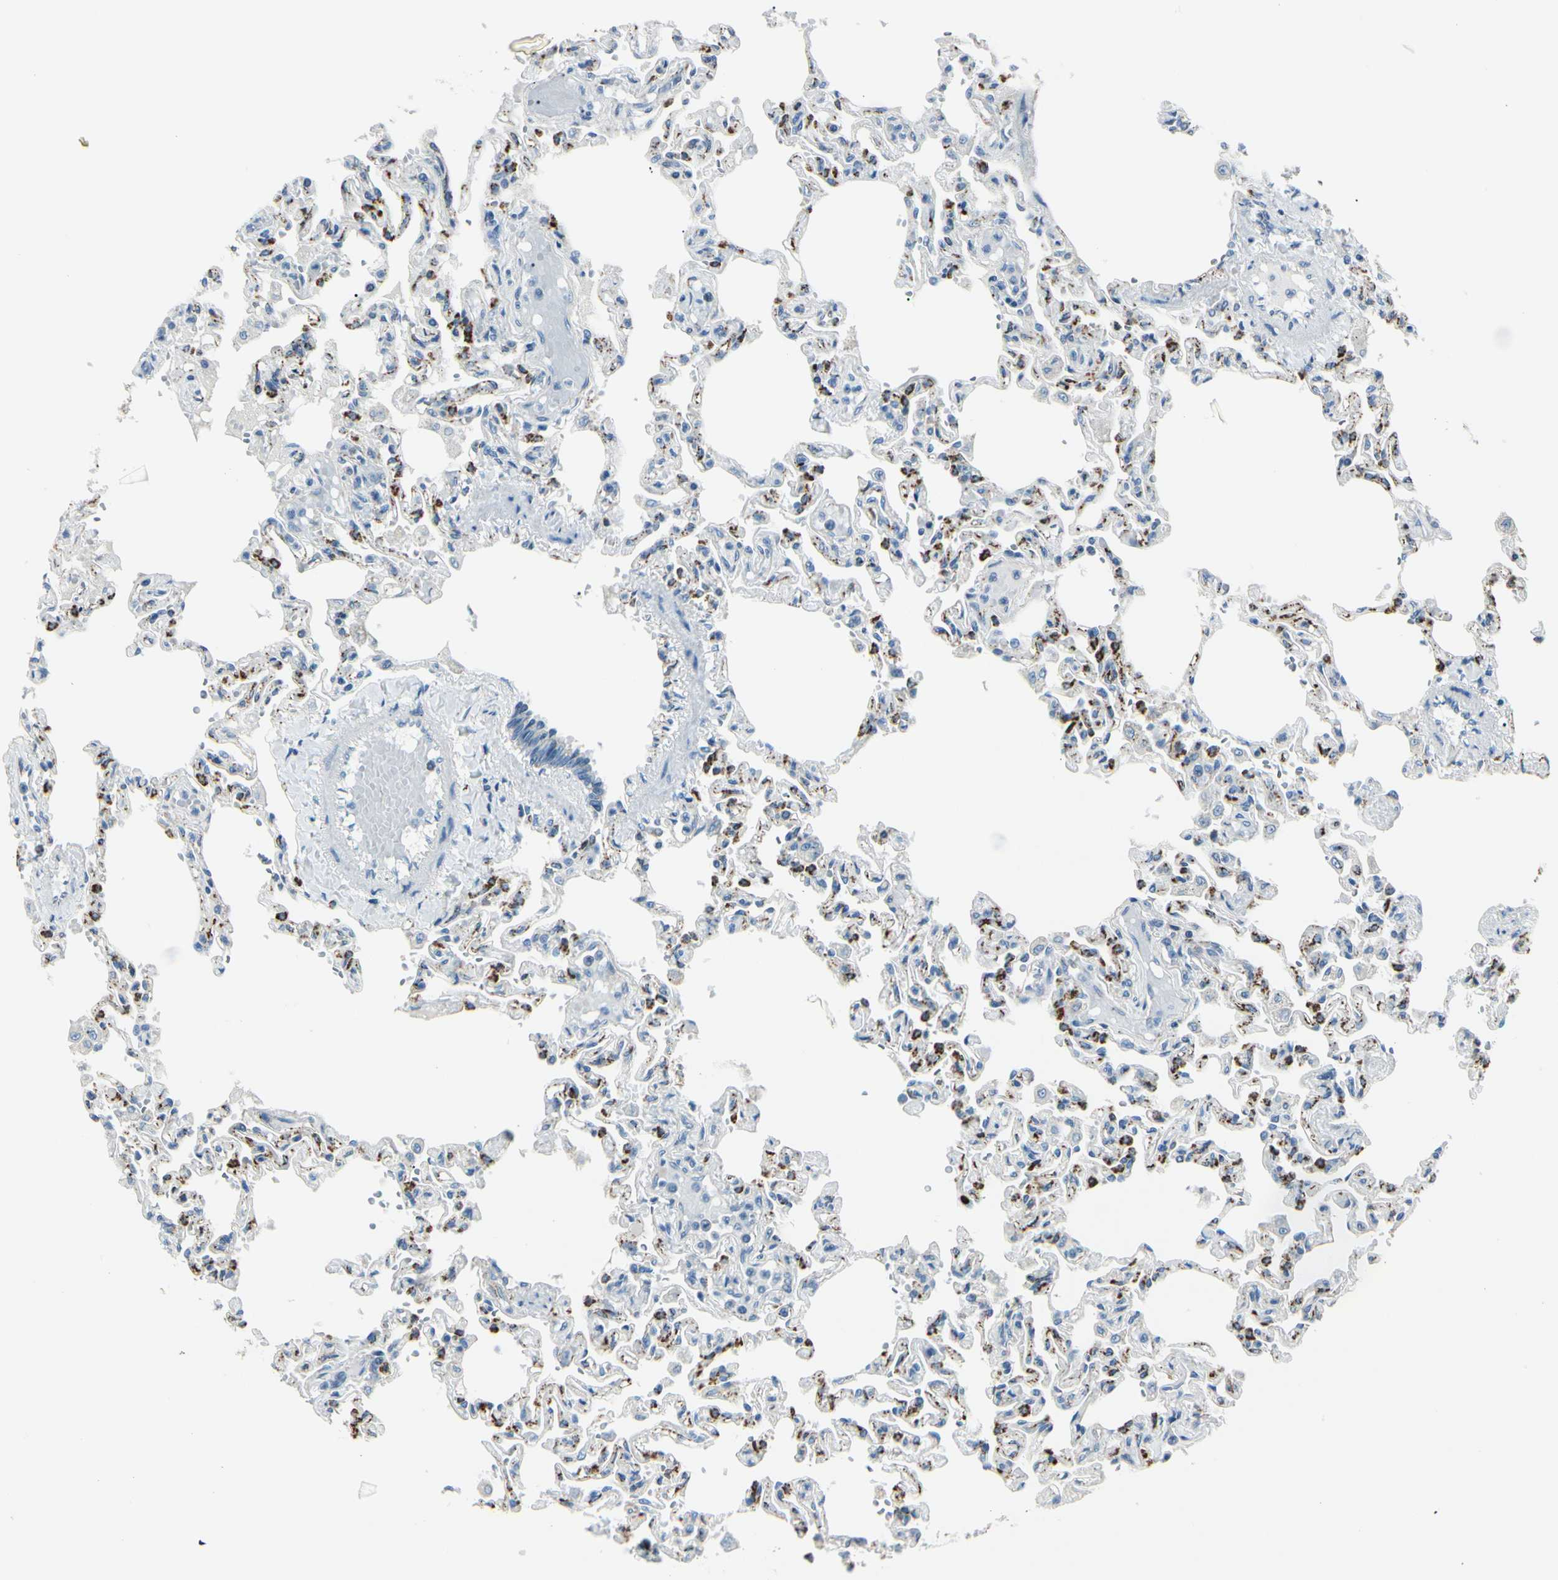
{"staining": {"intensity": "strong", "quantity": "25%-75%", "location": "cytoplasmic/membranous"}, "tissue": "lung", "cell_type": "Alveolar cells", "image_type": "normal", "snomed": [{"axis": "morphology", "description": "Normal tissue, NOS"}, {"axis": "topography", "description": "Lung"}], "caption": "Immunohistochemical staining of benign lung exhibits strong cytoplasmic/membranous protein expression in approximately 25%-75% of alveolar cells.", "gene": "SLC6A15", "patient": {"sex": "male", "age": 21}}